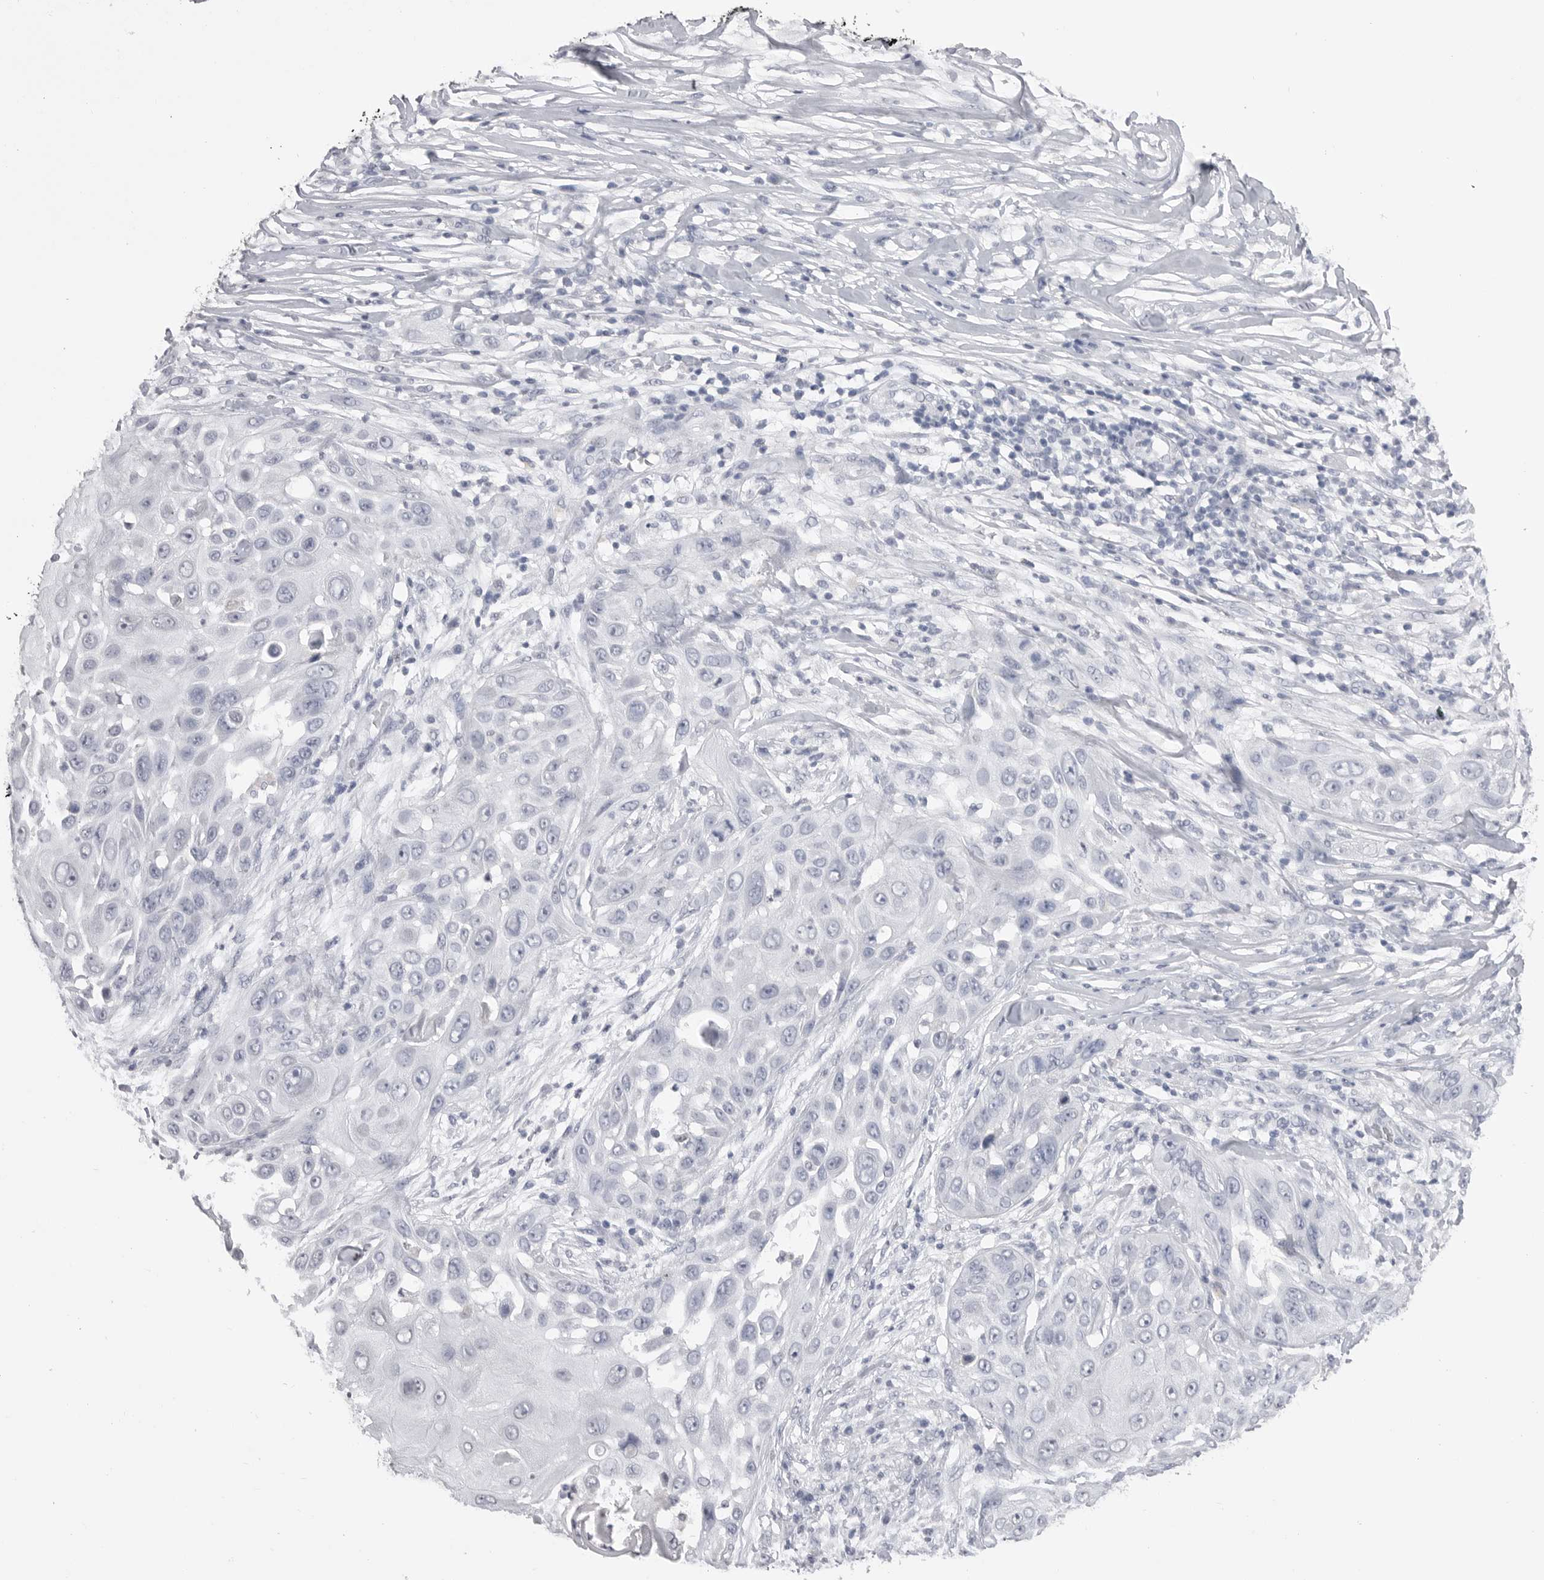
{"staining": {"intensity": "negative", "quantity": "none", "location": "none"}, "tissue": "skin cancer", "cell_type": "Tumor cells", "image_type": "cancer", "snomed": [{"axis": "morphology", "description": "Squamous cell carcinoma, NOS"}, {"axis": "topography", "description": "Skin"}], "caption": "Immunohistochemistry (IHC) of human skin squamous cell carcinoma exhibits no staining in tumor cells.", "gene": "ICAM5", "patient": {"sex": "female", "age": 44}}